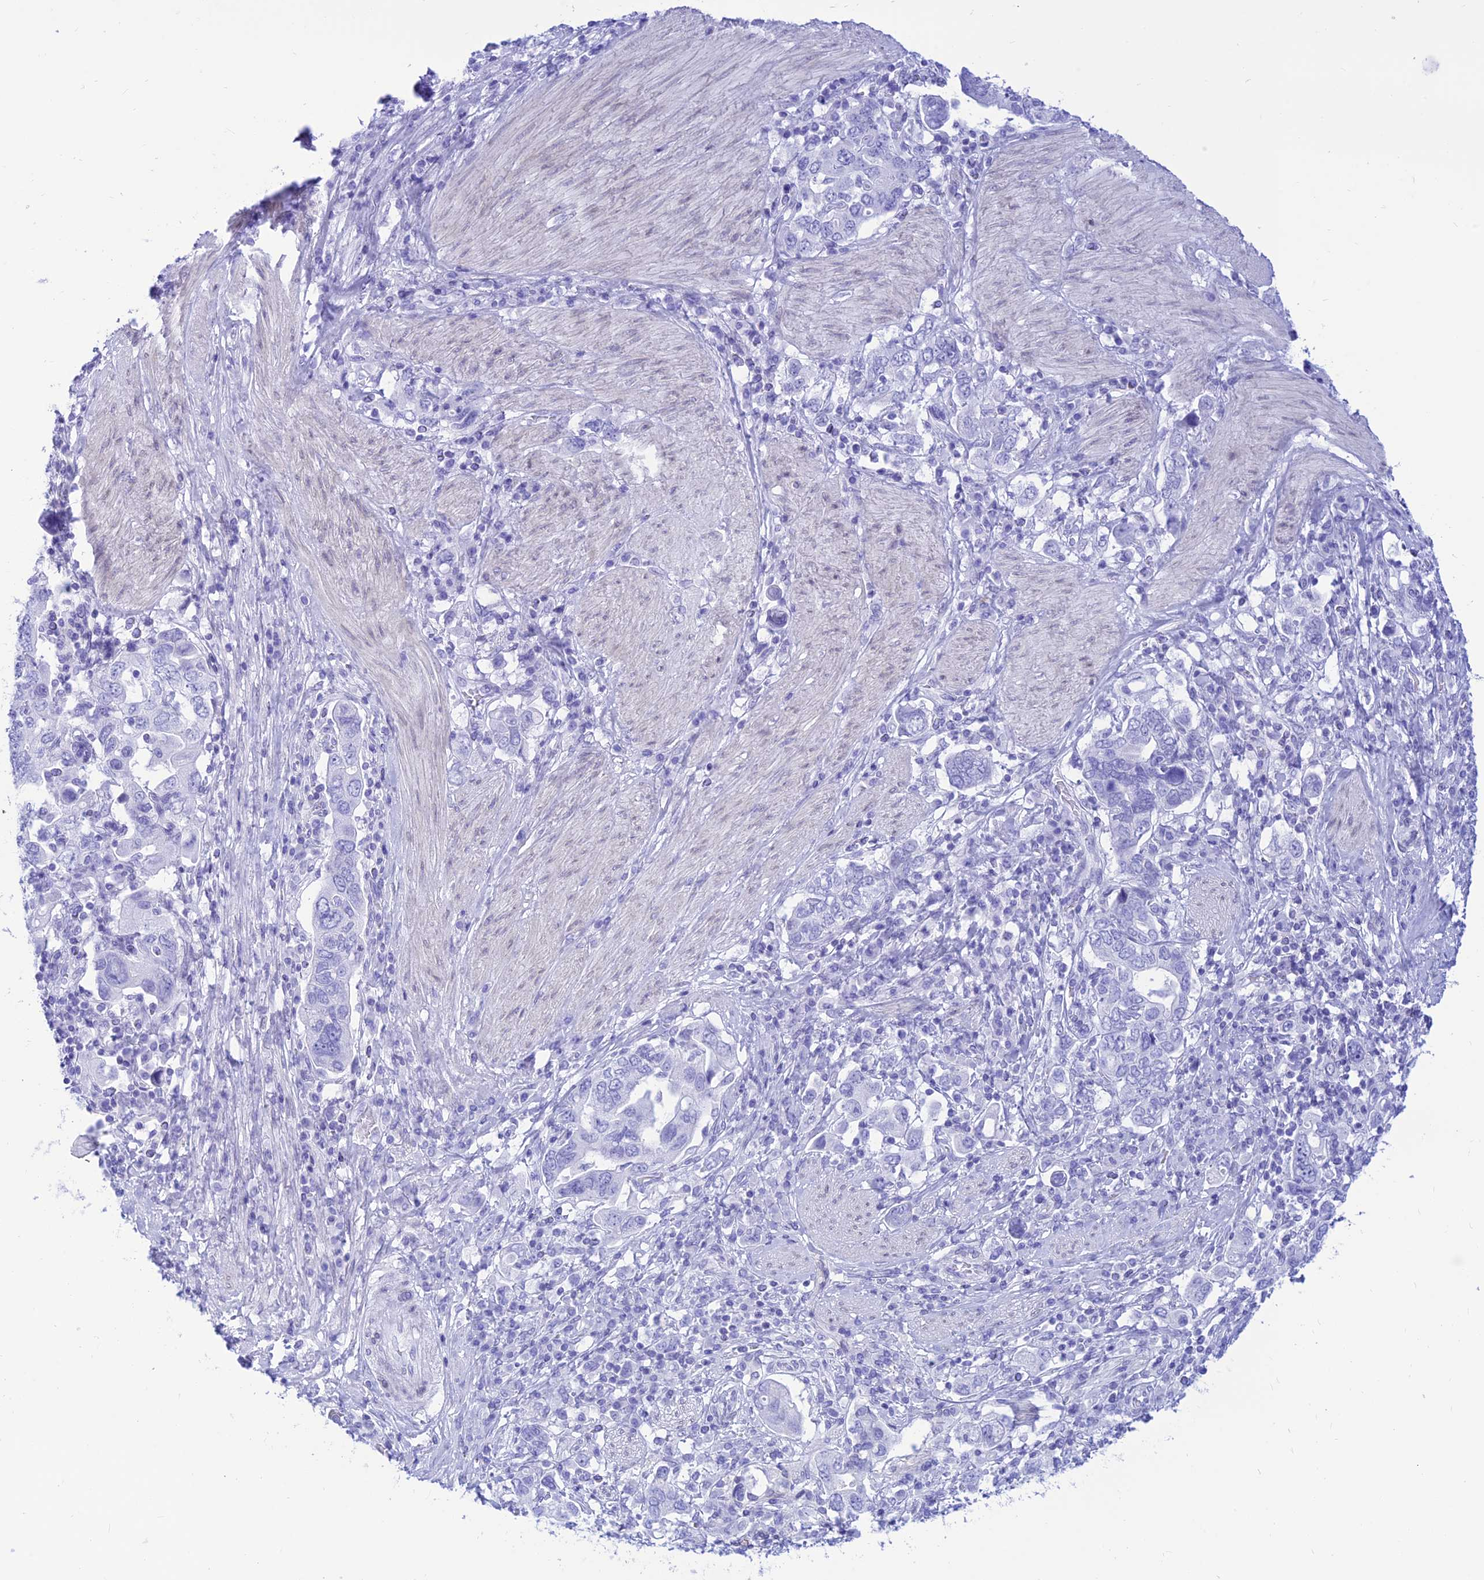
{"staining": {"intensity": "negative", "quantity": "none", "location": "none"}, "tissue": "stomach cancer", "cell_type": "Tumor cells", "image_type": "cancer", "snomed": [{"axis": "morphology", "description": "Adenocarcinoma, NOS"}, {"axis": "topography", "description": "Stomach, upper"}, {"axis": "topography", "description": "Stomach"}], "caption": "This is an immunohistochemistry micrograph of stomach adenocarcinoma. There is no staining in tumor cells.", "gene": "PRNP", "patient": {"sex": "male", "age": 62}}